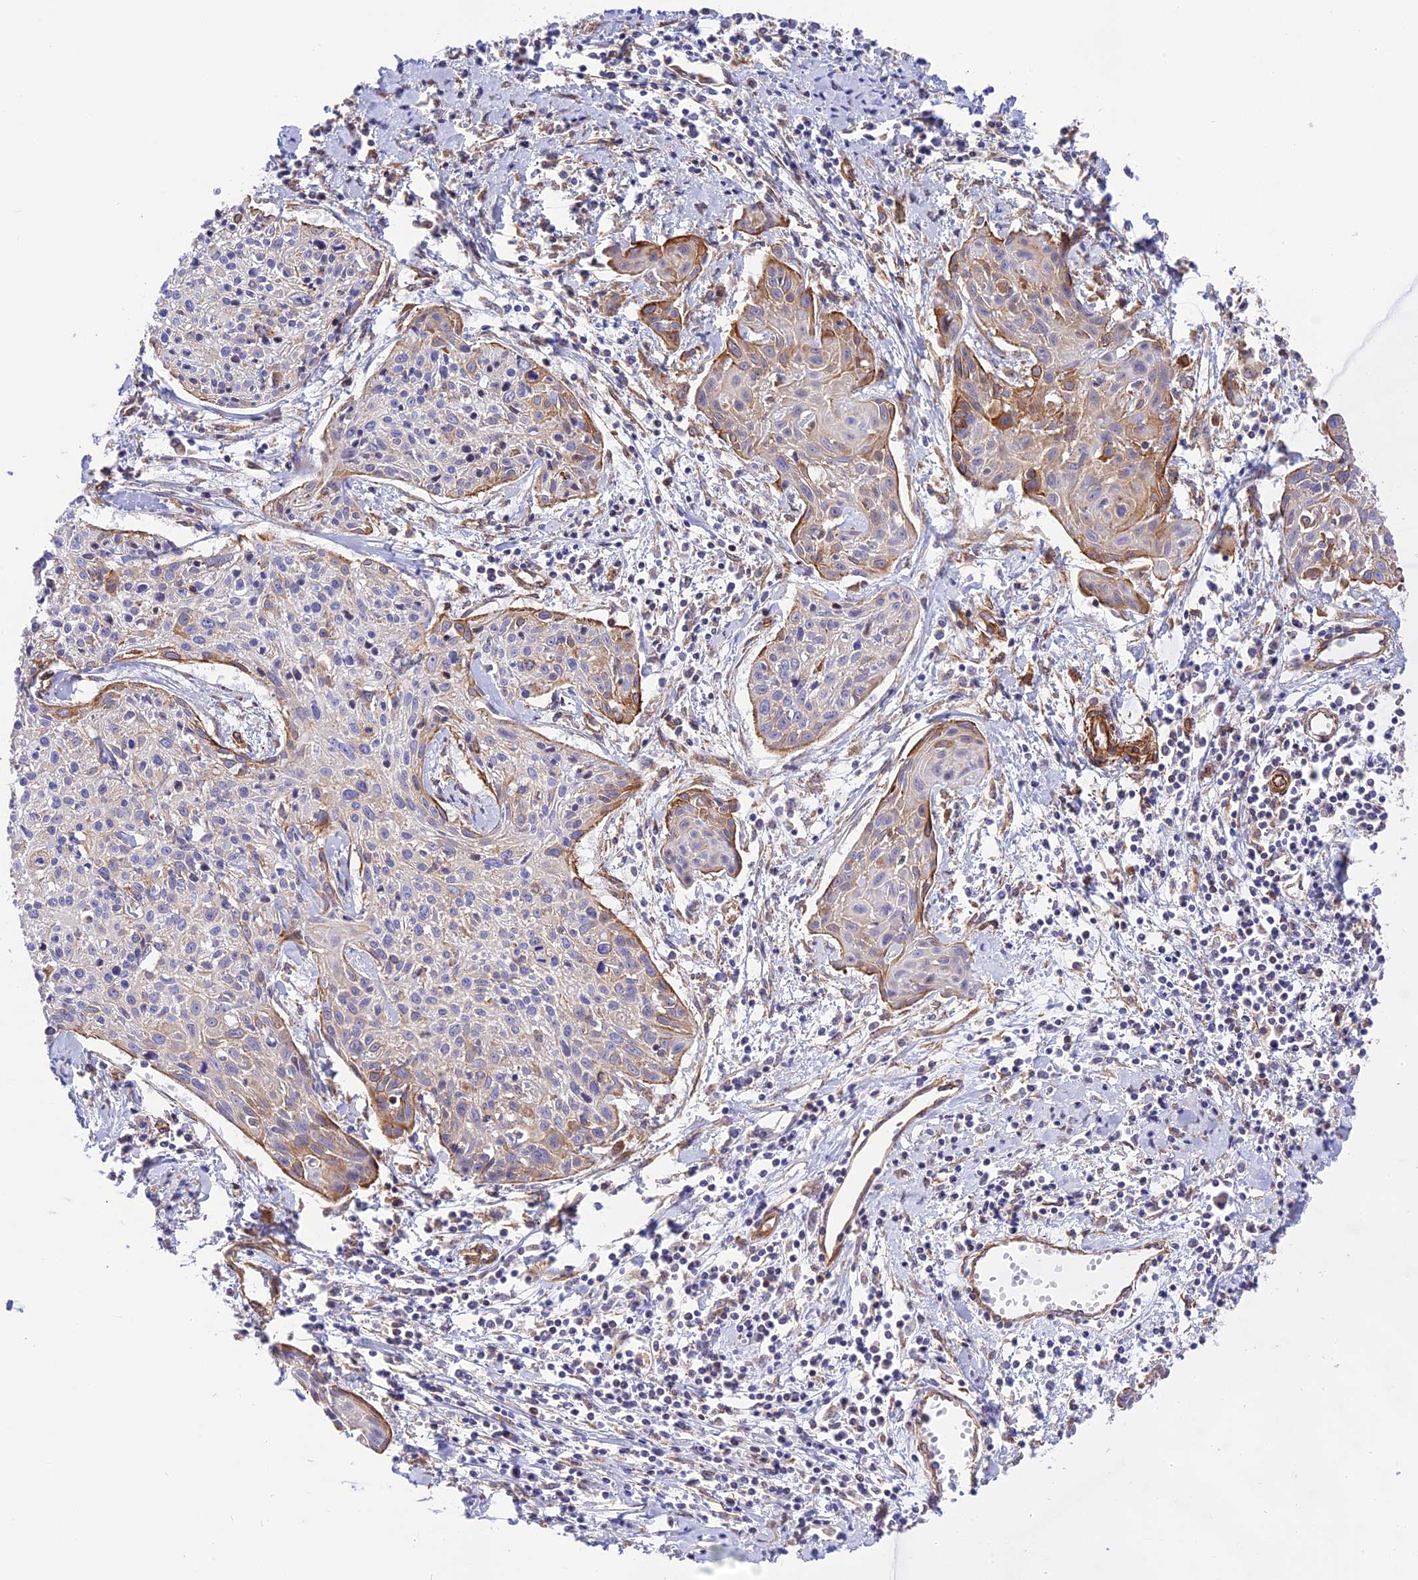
{"staining": {"intensity": "weak", "quantity": "<25%", "location": "cytoplasmic/membranous"}, "tissue": "cervical cancer", "cell_type": "Tumor cells", "image_type": "cancer", "snomed": [{"axis": "morphology", "description": "Squamous cell carcinoma, NOS"}, {"axis": "topography", "description": "Cervix"}], "caption": "Micrograph shows no protein staining in tumor cells of cervical squamous cell carcinoma tissue.", "gene": "R3HDM4", "patient": {"sex": "female", "age": 51}}